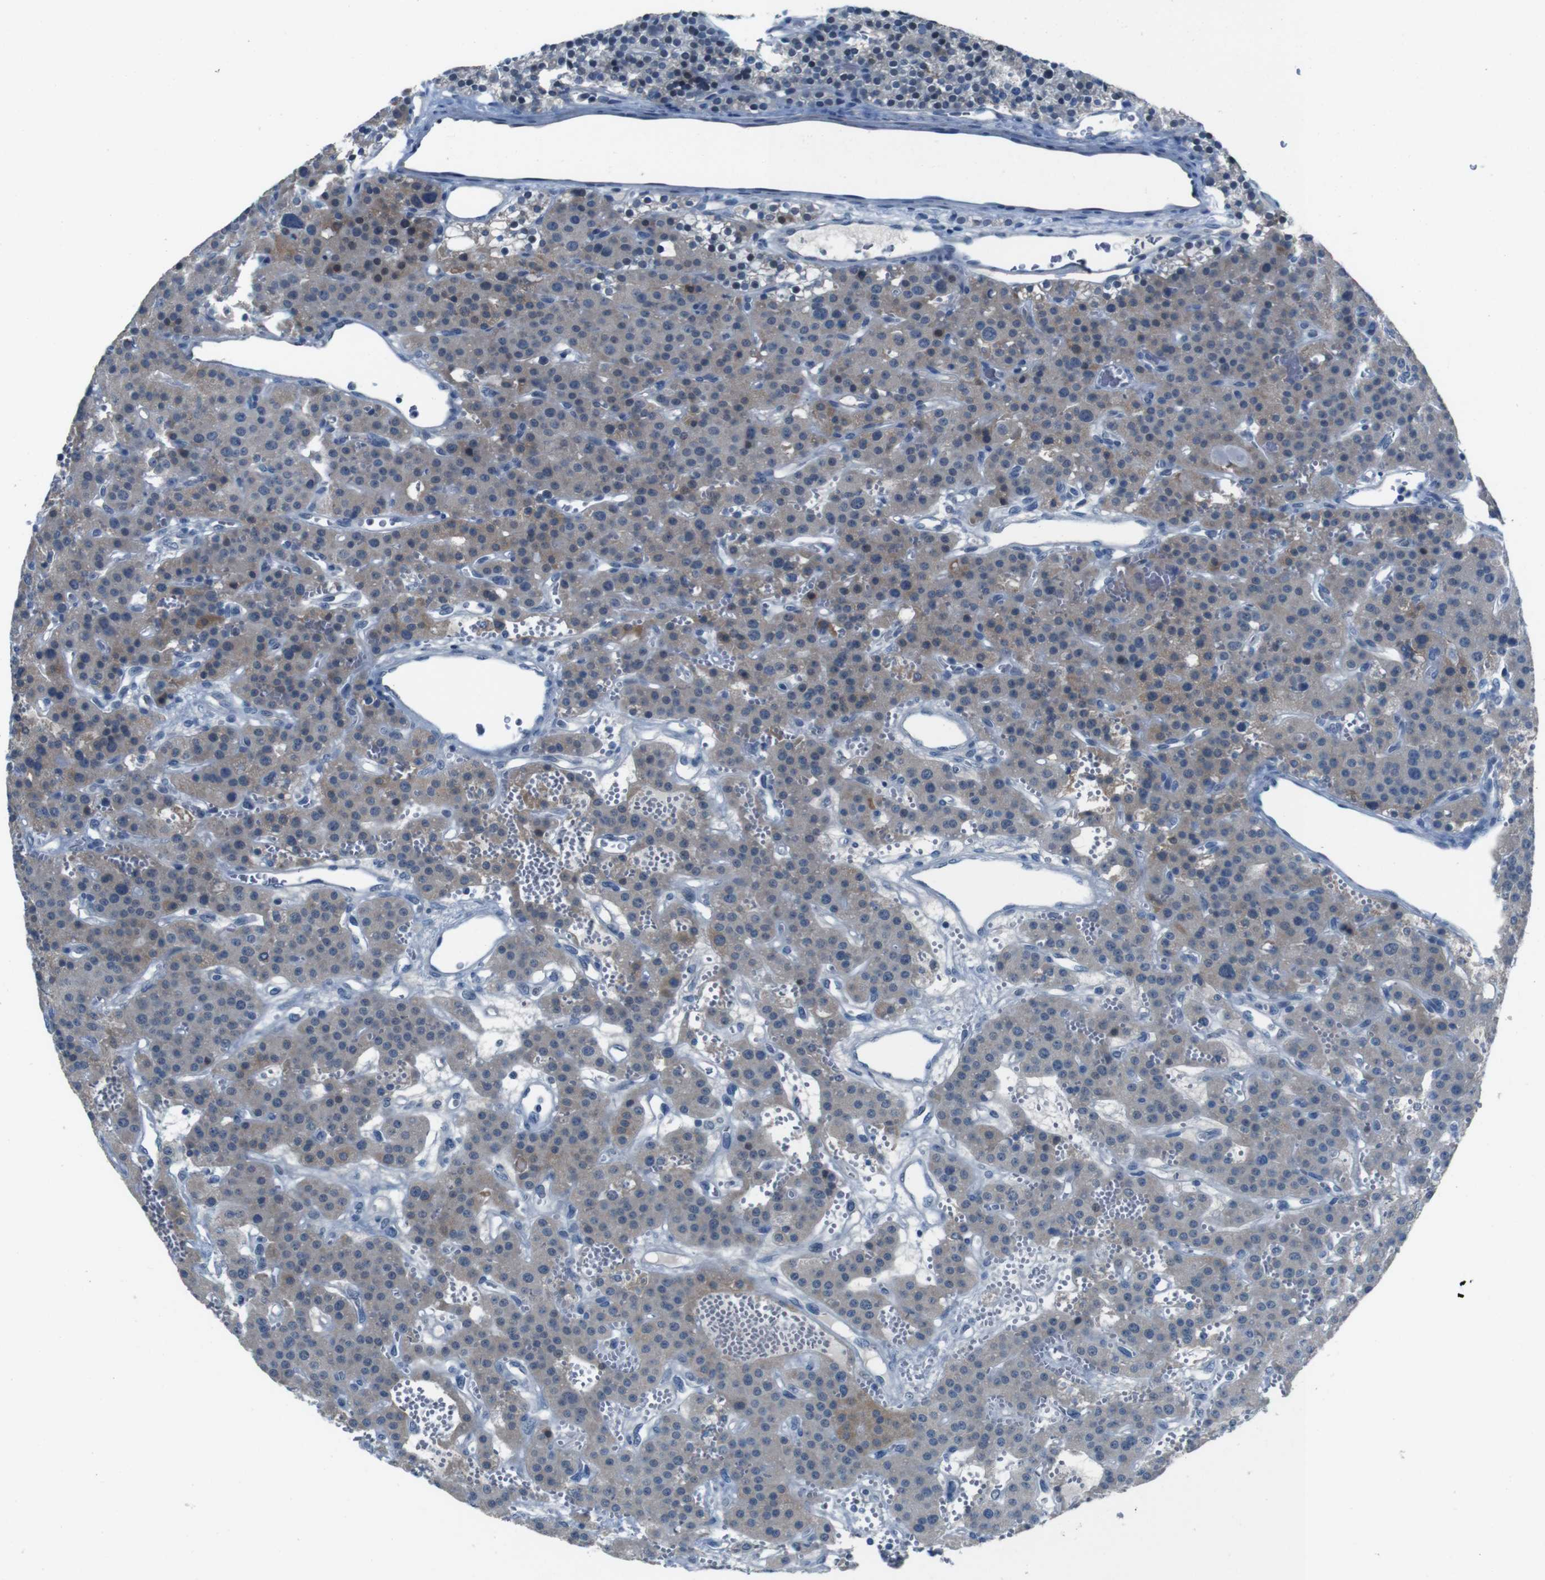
{"staining": {"intensity": "weak", "quantity": ">75%", "location": "cytoplasmic/membranous"}, "tissue": "parathyroid gland", "cell_type": "Glandular cells", "image_type": "normal", "snomed": [{"axis": "morphology", "description": "Normal tissue, NOS"}, {"axis": "morphology", "description": "Adenoma, NOS"}, {"axis": "topography", "description": "Parathyroid gland"}], "caption": "Immunohistochemistry (IHC) (DAB) staining of unremarkable parathyroid gland exhibits weak cytoplasmic/membranous protein expression in about >75% of glandular cells.", "gene": "CDHR2", "patient": {"sex": "female", "age": 81}}